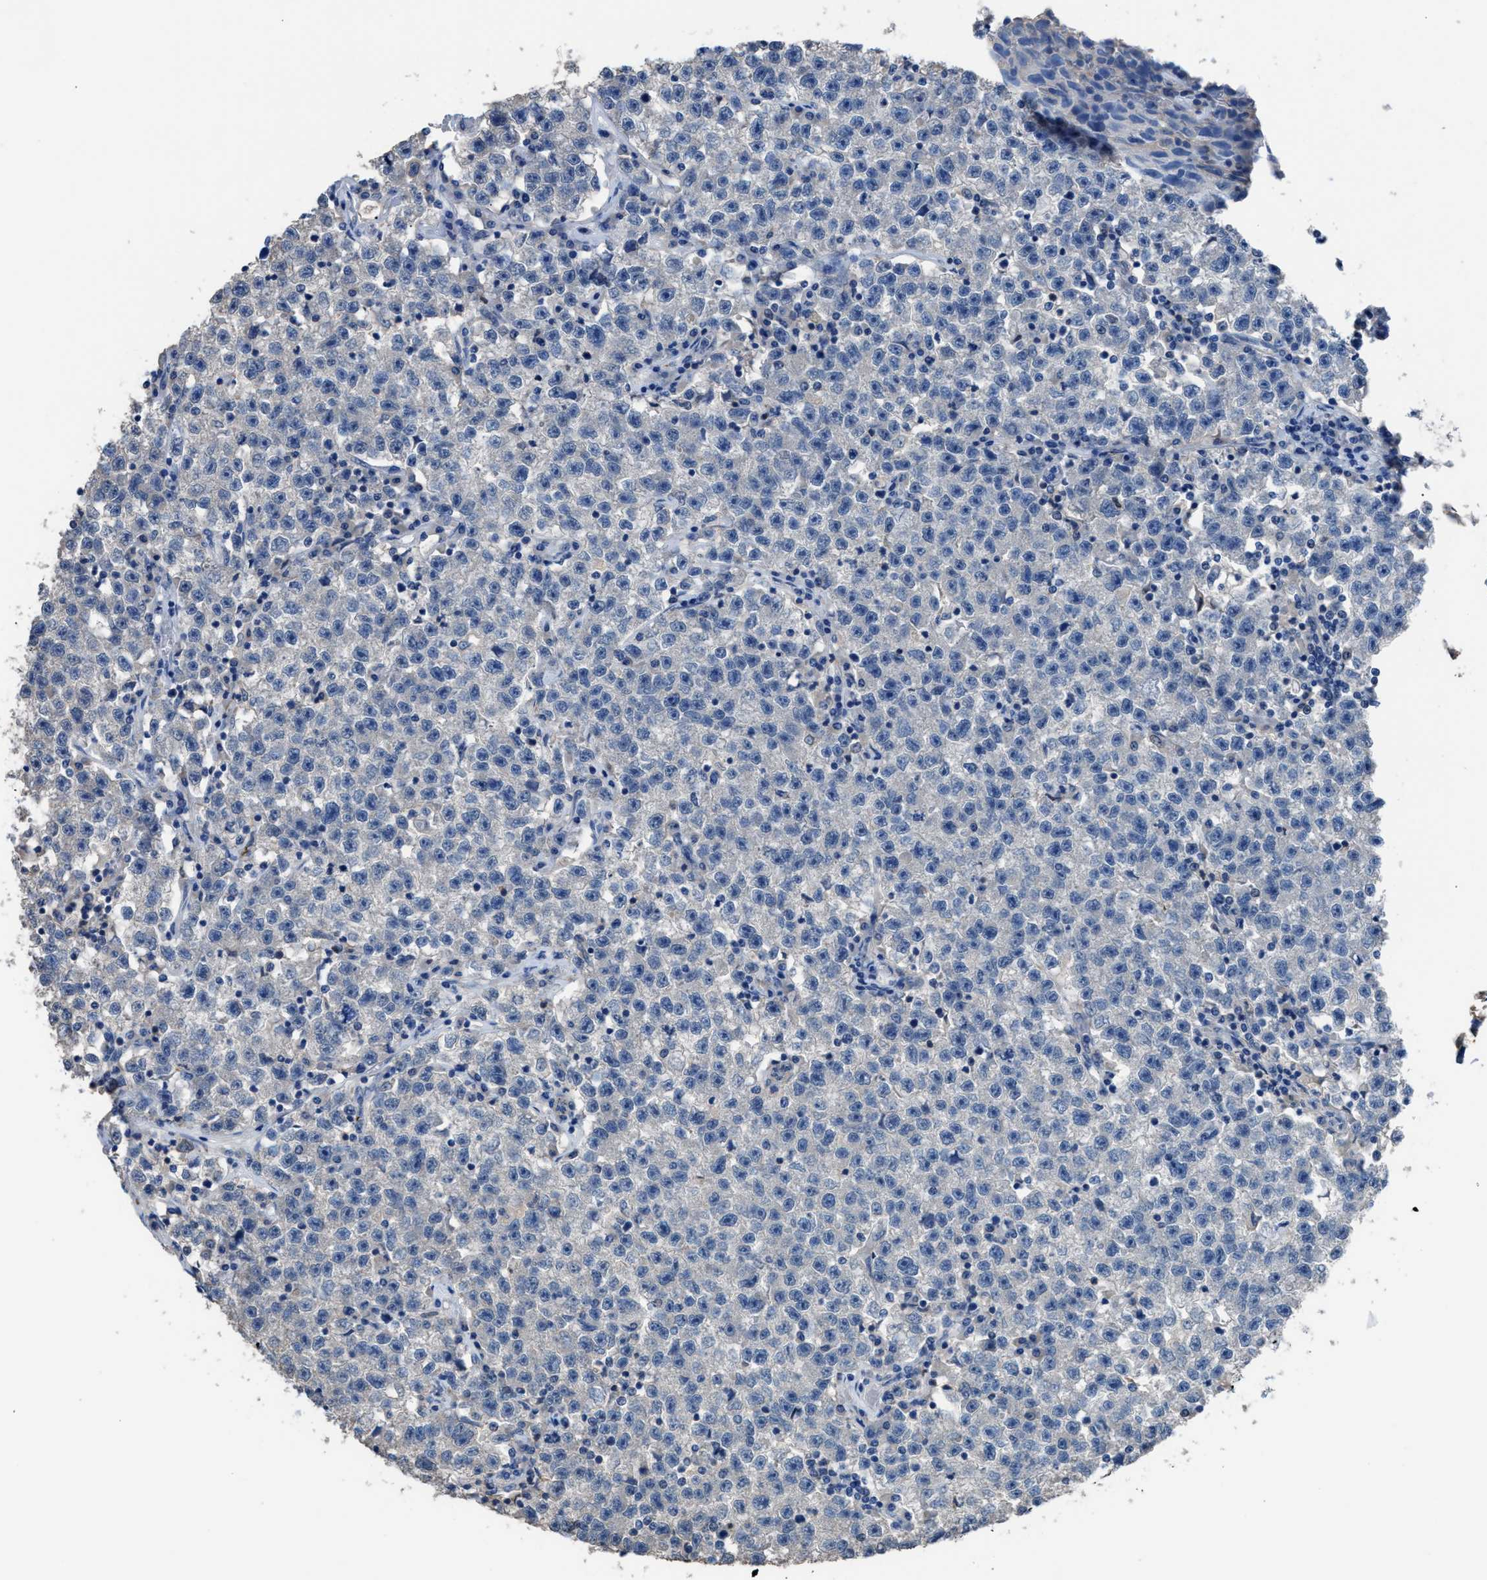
{"staining": {"intensity": "negative", "quantity": "none", "location": "none"}, "tissue": "testis cancer", "cell_type": "Tumor cells", "image_type": "cancer", "snomed": [{"axis": "morphology", "description": "Seminoma, NOS"}, {"axis": "topography", "description": "Testis"}], "caption": "This is an IHC histopathology image of testis cancer (seminoma). There is no positivity in tumor cells.", "gene": "ITPR1", "patient": {"sex": "male", "age": 22}}